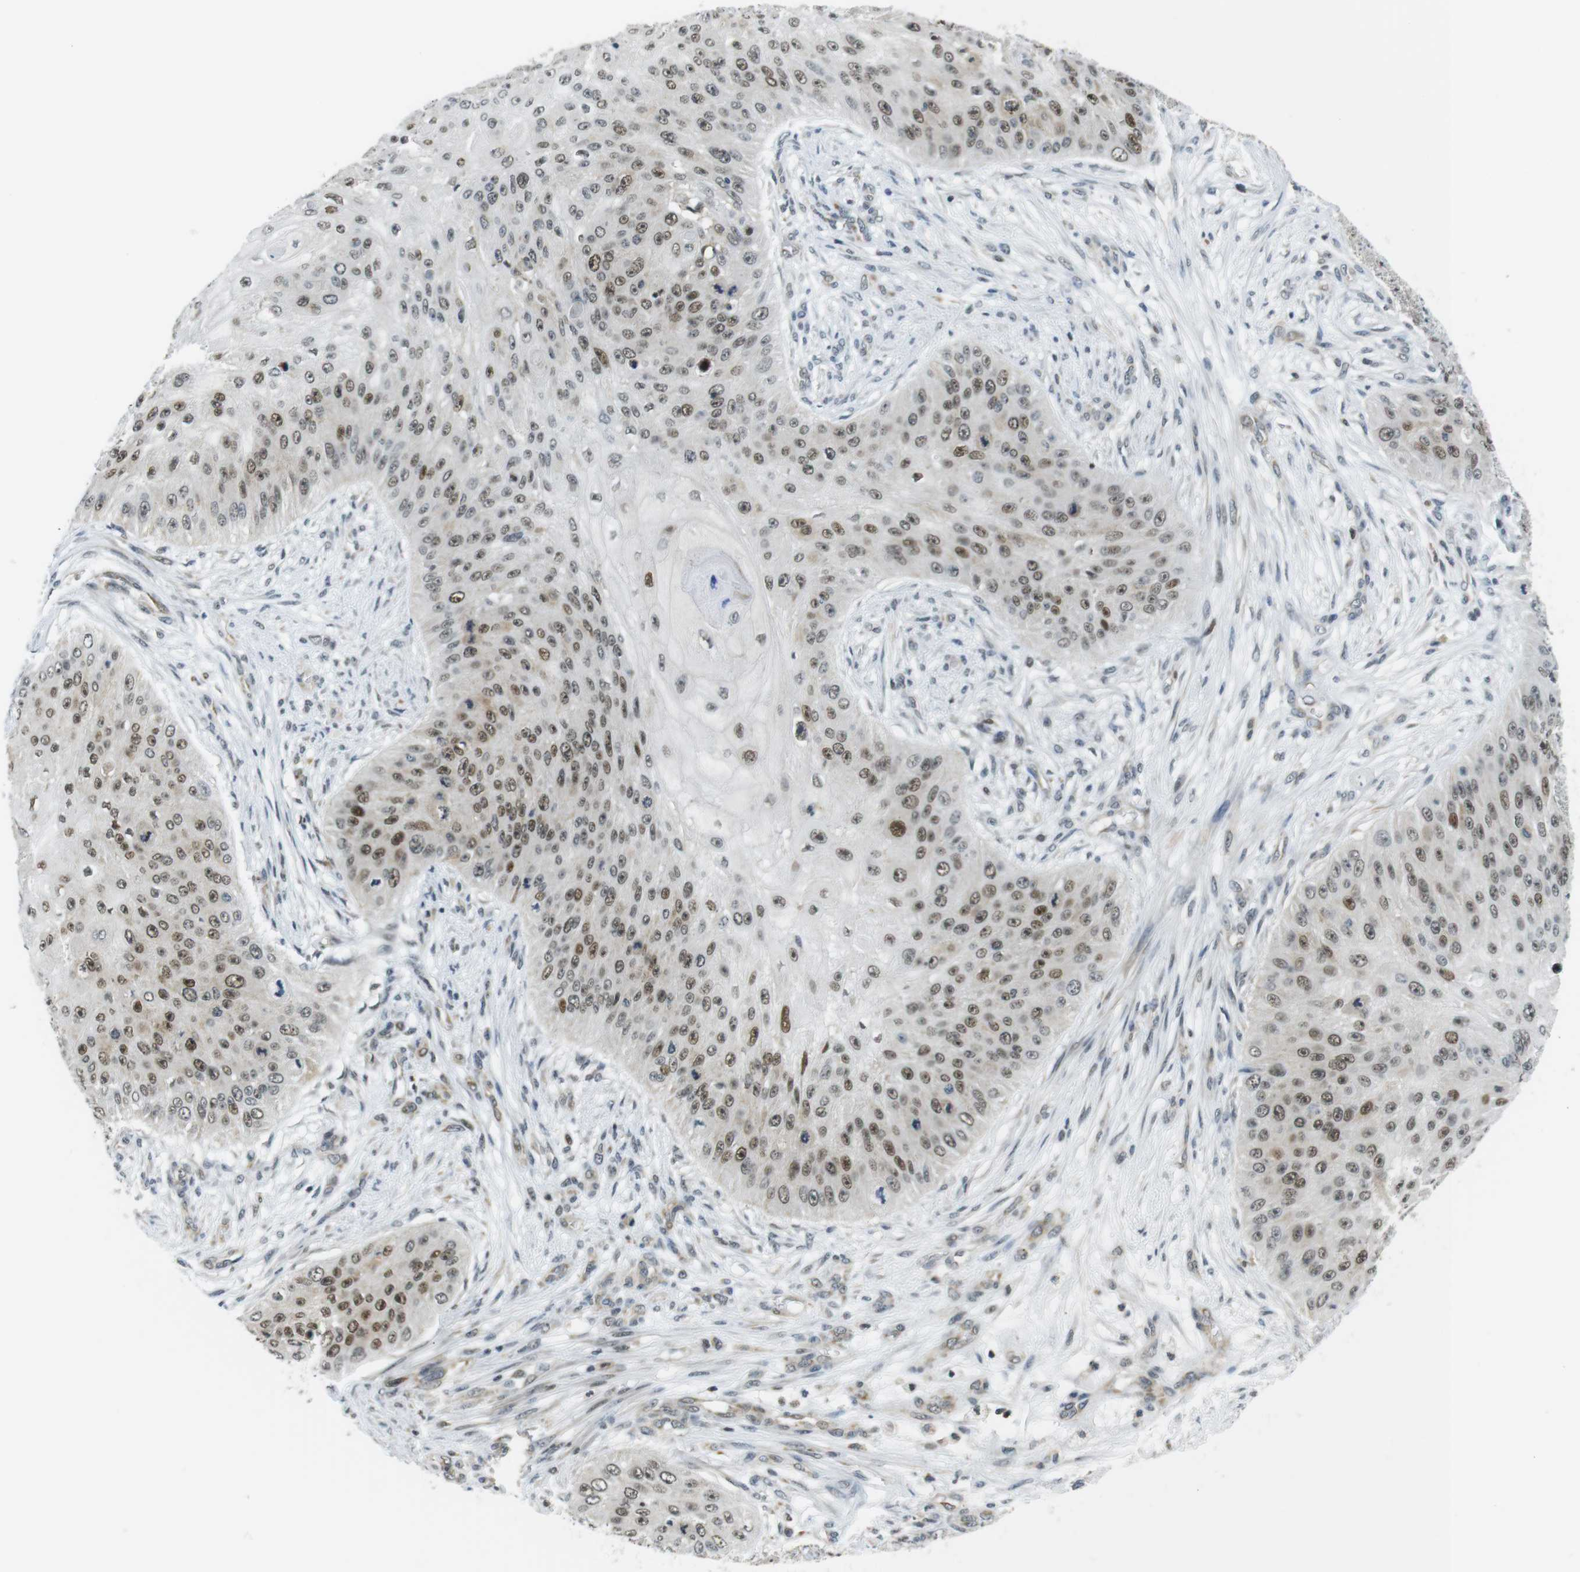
{"staining": {"intensity": "moderate", "quantity": ">75%", "location": "nuclear"}, "tissue": "skin cancer", "cell_type": "Tumor cells", "image_type": "cancer", "snomed": [{"axis": "morphology", "description": "Squamous cell carcinoma, NOS"}, {"axis": "topography", "description": "Skin"}], "caption": "Immunohistochemical staining of human skin cancer (squamous cell carcinoma) demonstrates medium levels of moderate nuclear protein staining in approximately >75% of tumor cells.", "gene": "USP7", "patient": {"sex": "female", "age": 80}}